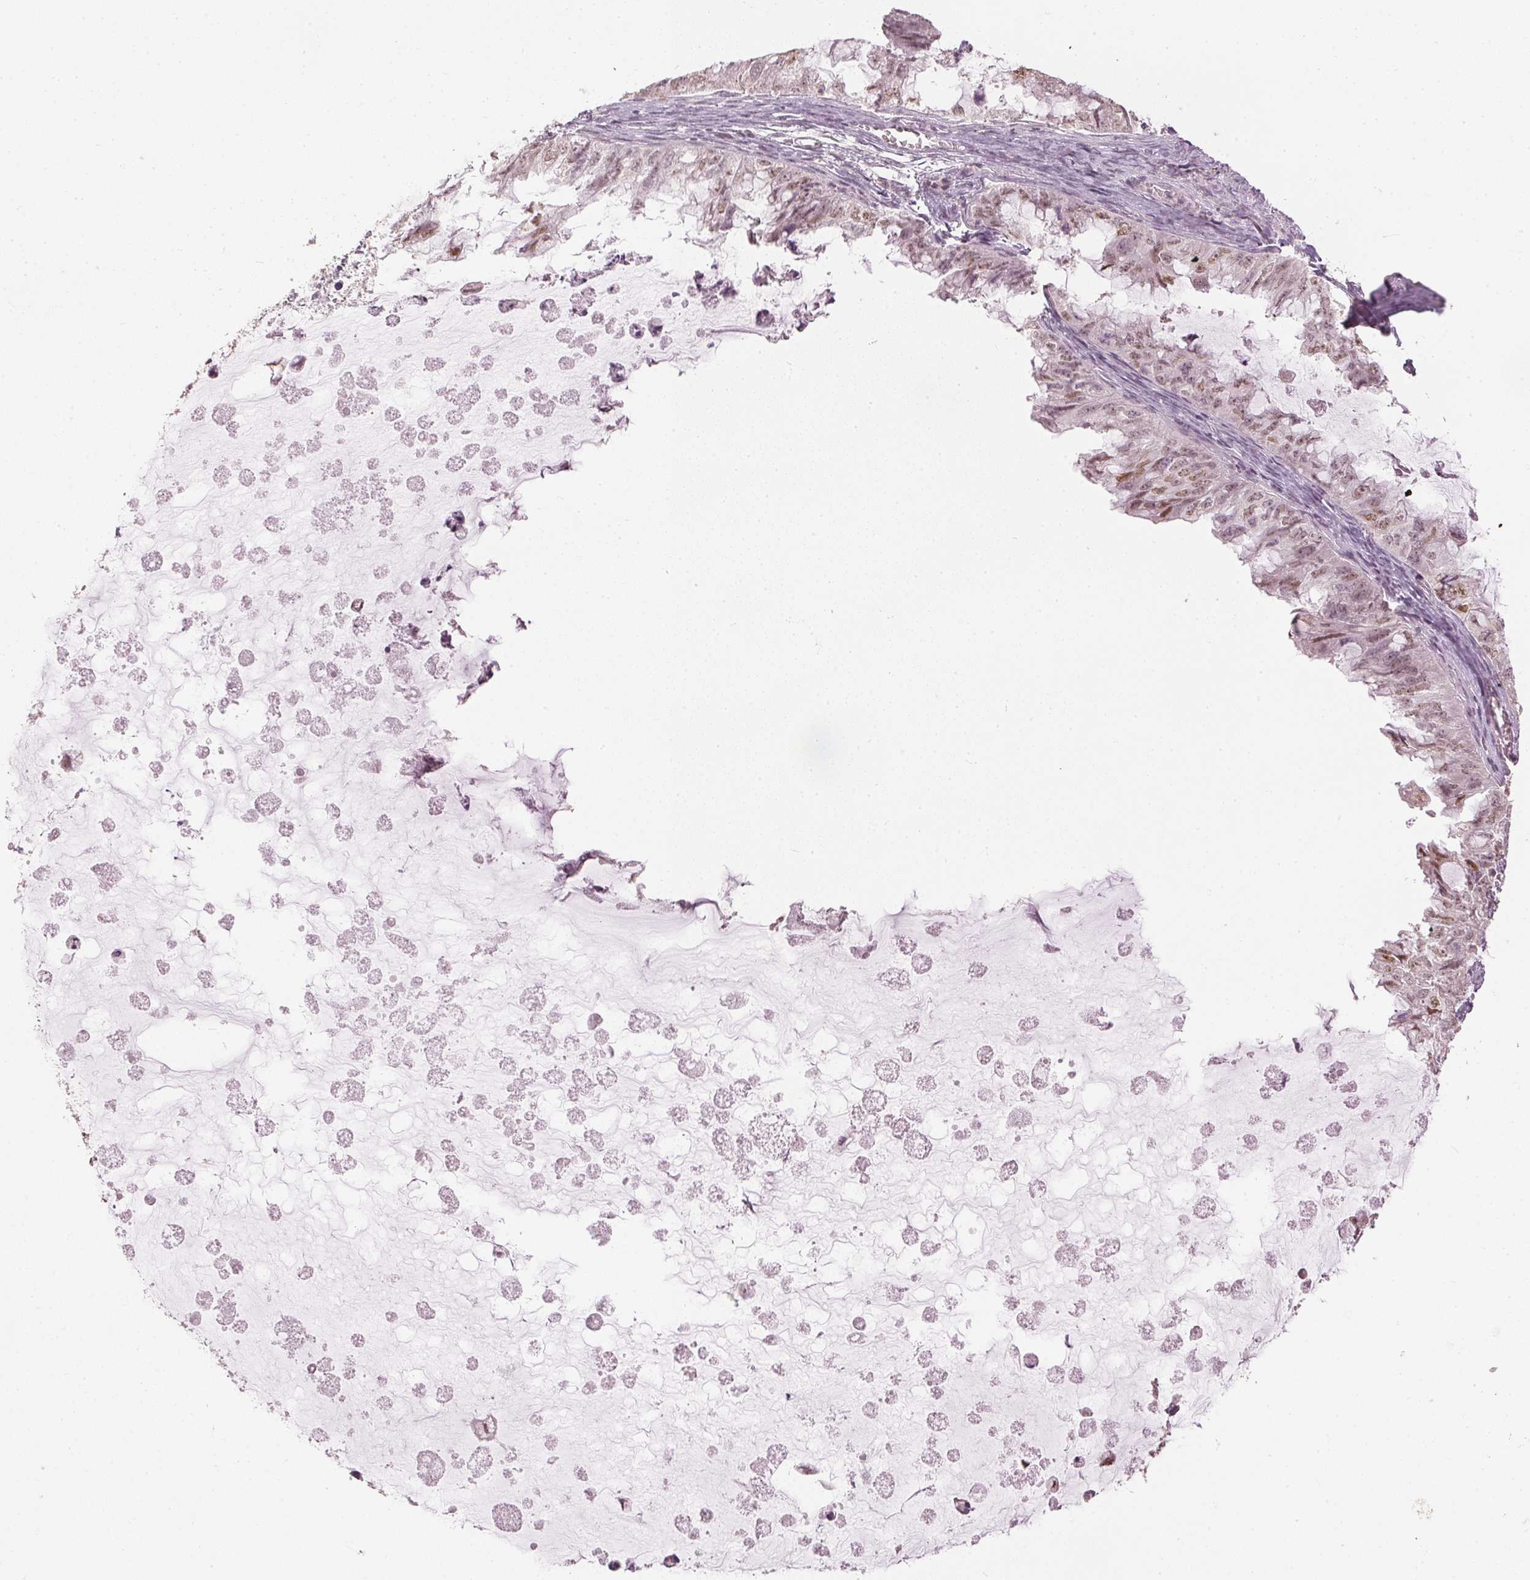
{"staining": {"intensity": "weak", "quantity": ">75%", "location": "nuclear"}, "tissue": "ovarian cancer", "cell_type": "Tumor cells", "image_type": "cancer", "snomed": [{"axis": "morphology", "description": "Cystadenocarcinoma, mucinous, NOS"}, {"axis": "topography", "description": "Ovary"}], "caption": "Tumor cells show low levels of weak nuclear positivity in about >75% of cells in ovarian mucinous cystadenocarcinoma.", "gene": "SLC39A3", "patient": {"sex": "female", "age": 72}}